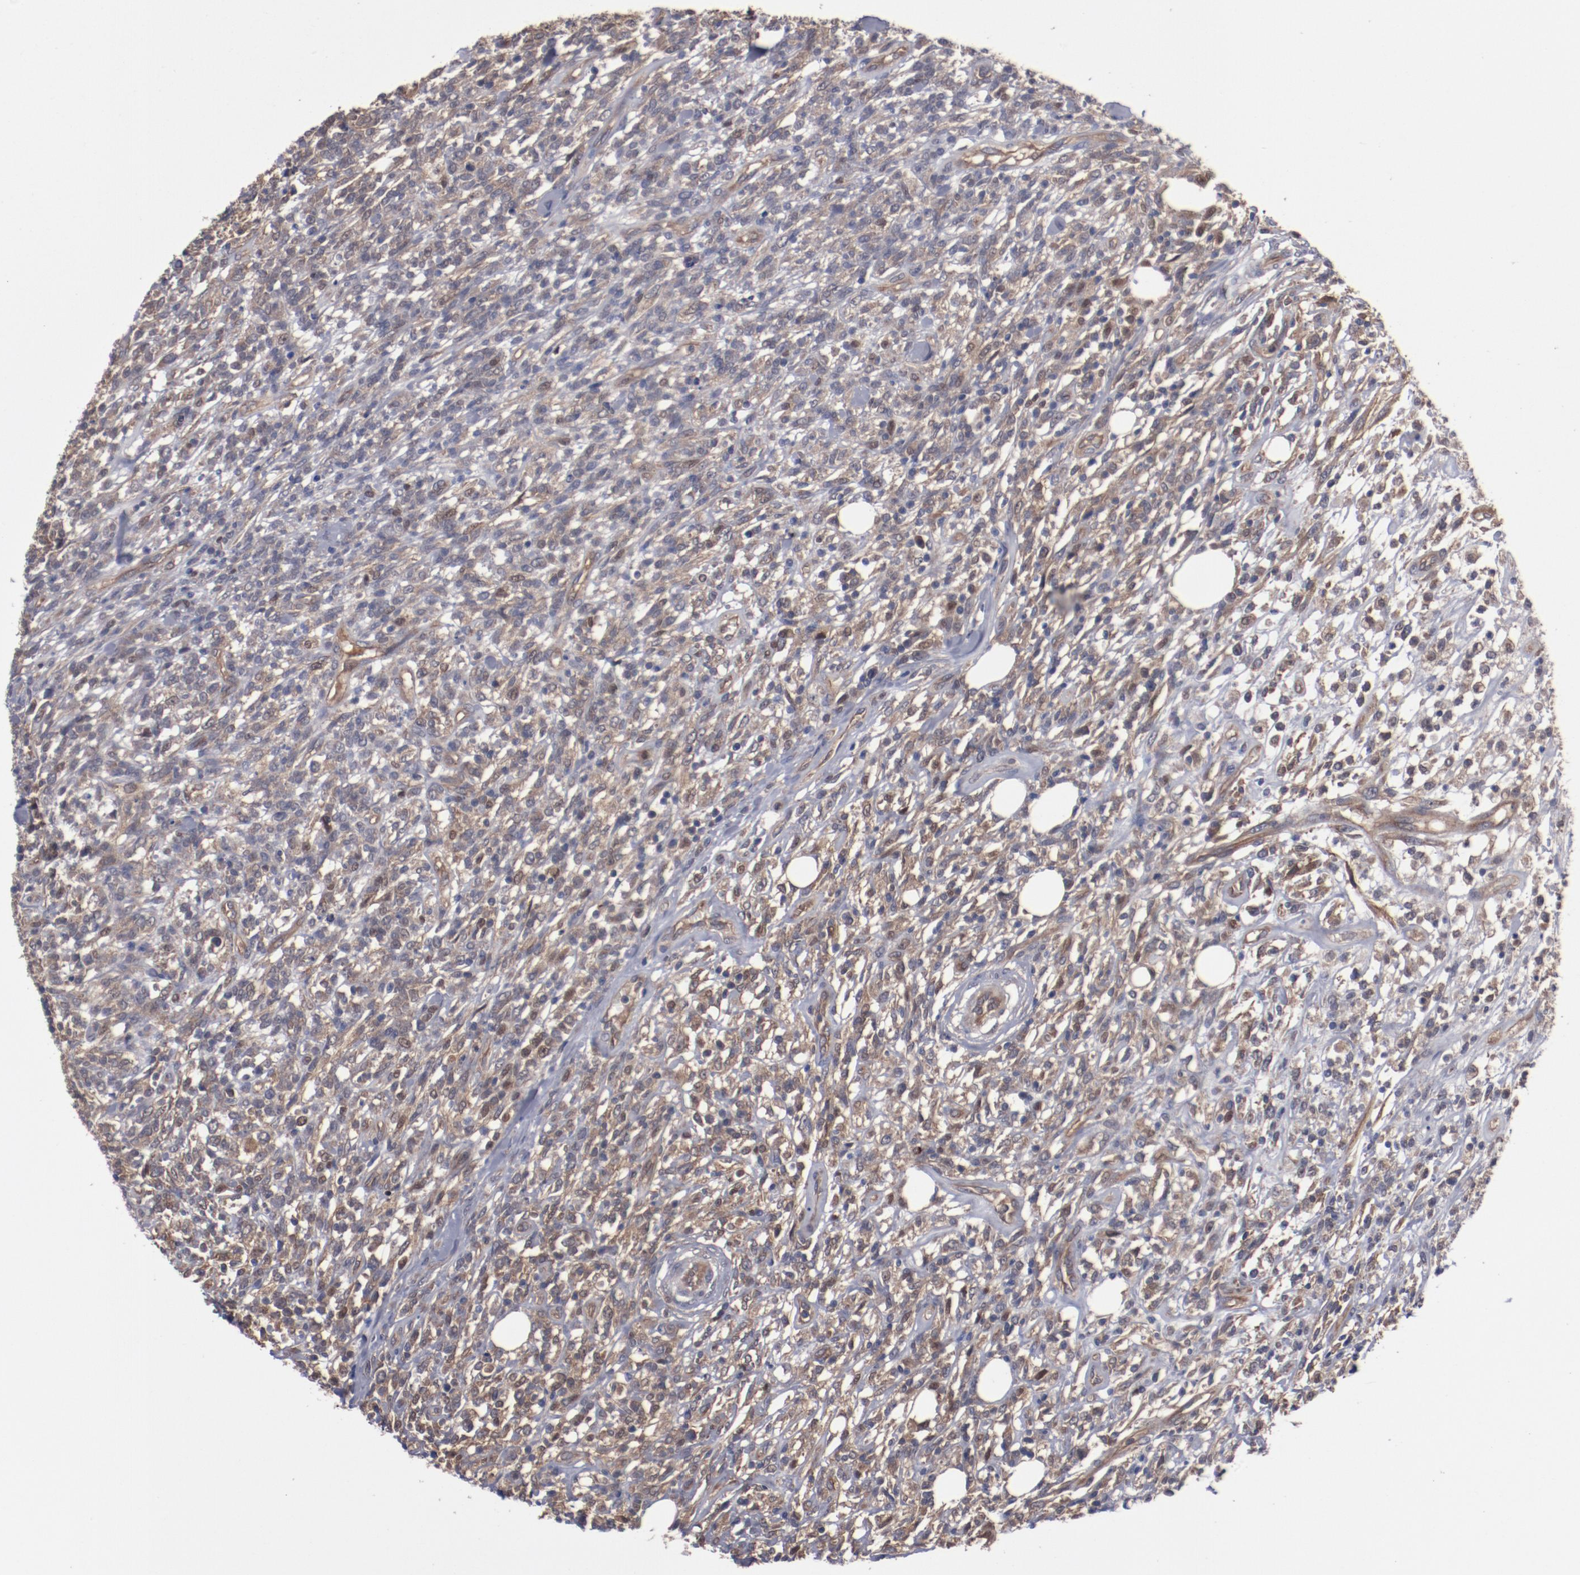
{"staining": {"intensity": "moderate", "quantity": "25%-75%", "location": "cytoplasmic/membranous"}, "tissue": "lymphoma", "cell_type": "Tumor cells", "image_type": "cancer", "snomed": [{"axis": "morphology", "description": "Malignant lymphoma, non-Hodgkin's type, High grade"}, {"axis": "topography", "description": "Lymph node"}], "caption": "Lymphoma stained with a protein marker demonstrates moderate staining in tumor cells.", "gene": "DNAAF2", "patient": {"sex": "female", "age": 73}}